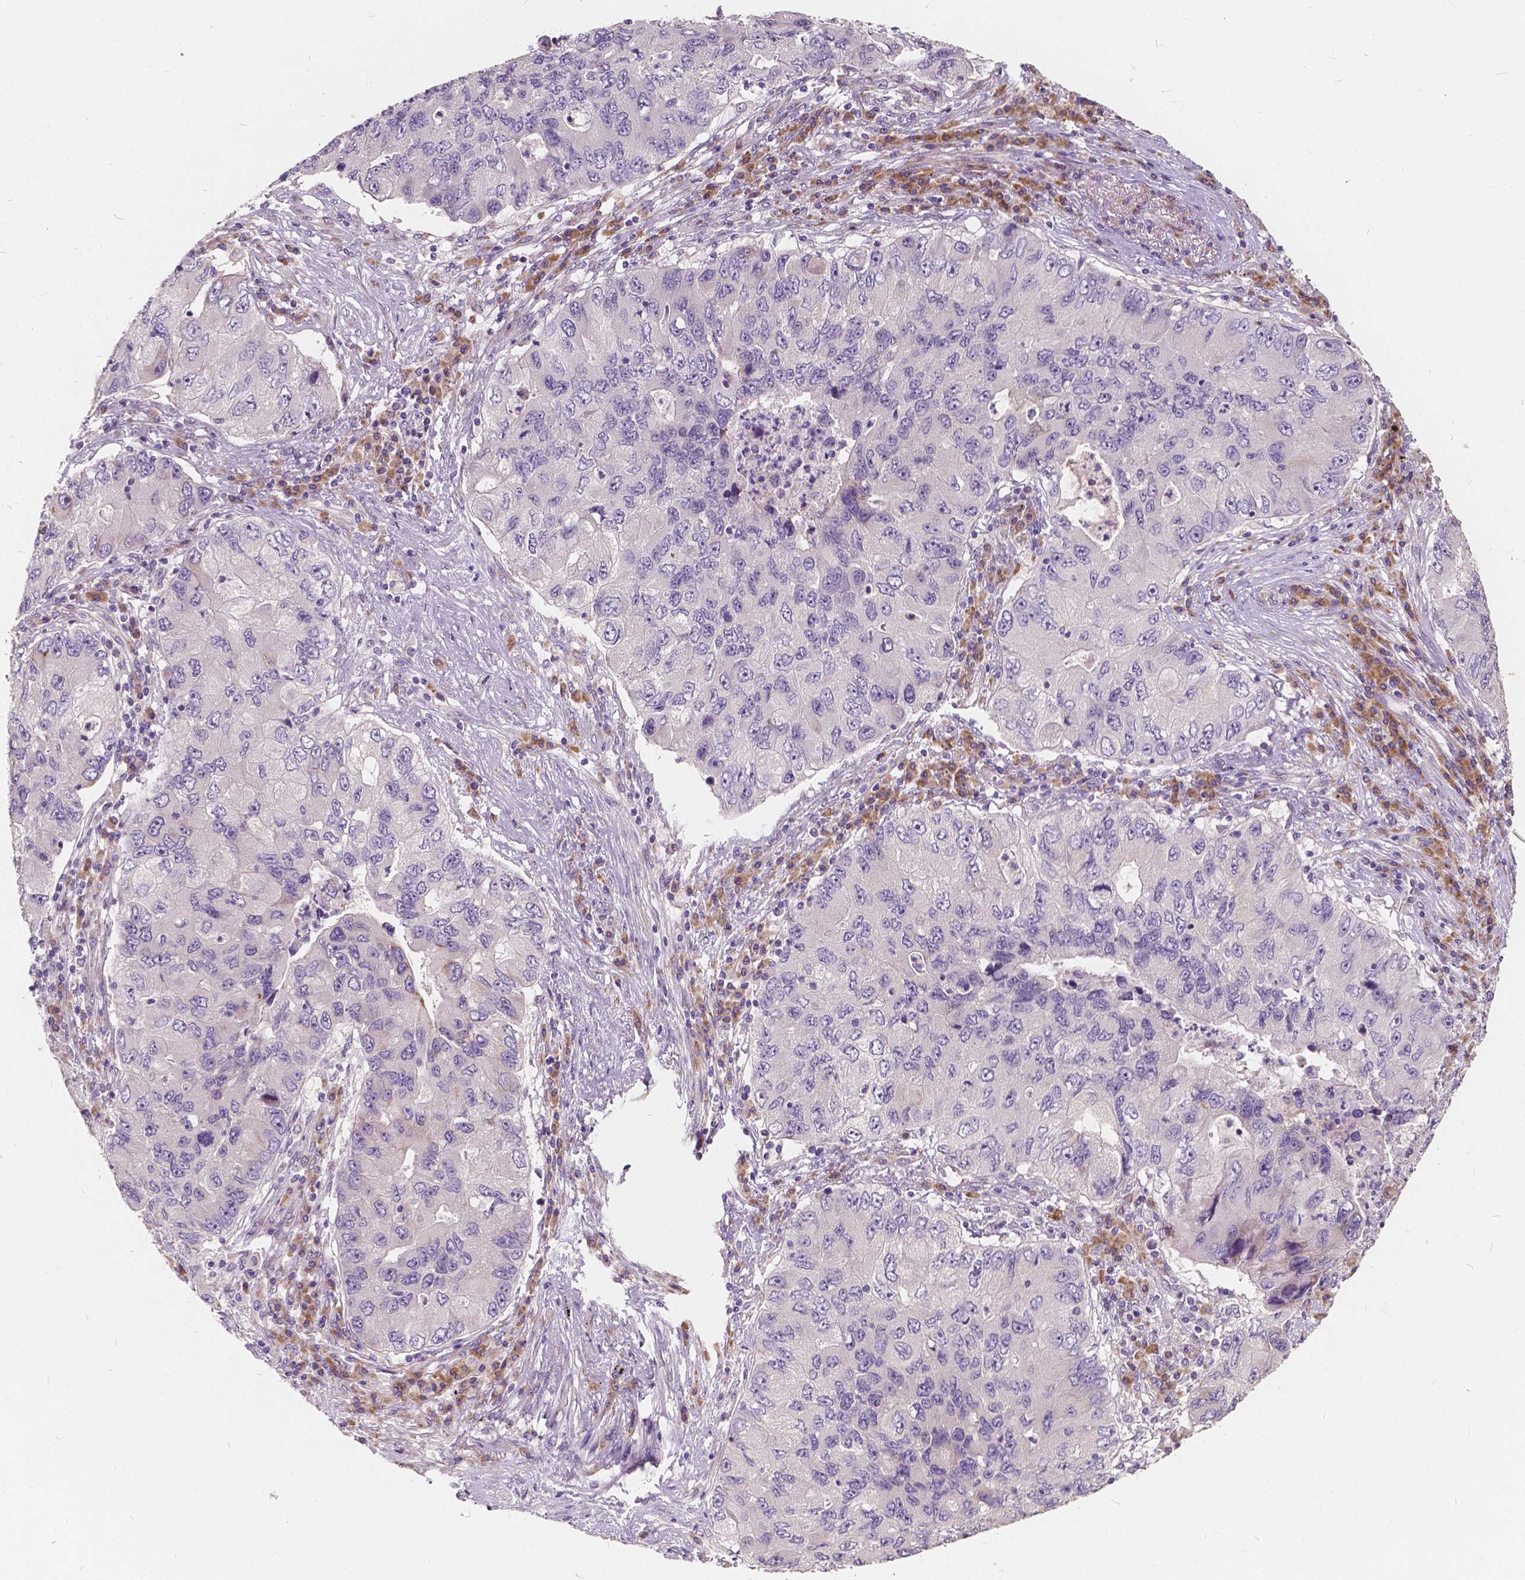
{"staining": {"intensity": "negative", "quantity": "none", "location": "none"}, "tissue": "lung cancer", "cell_type": "Tumor cells", "image_type": "cancer", "snomed": [{"axis": "morphology", "description": "Adenocarcinoma, NOS"}, {"axis": "morphology", "description": "Adenocarcinoma, metastatic, NOS"}, {"axis": "topography", "description": "Lymph node"}, {"axis": "topography", "description": "Lung"}], "caption": "Immunohistochemistry of human lung cancer (metastatic adenocarcinoma) exhibits no positivity in tumor cells.", "gene": "SLC7A8", "patient": {"sex": "female", "age": 54}}